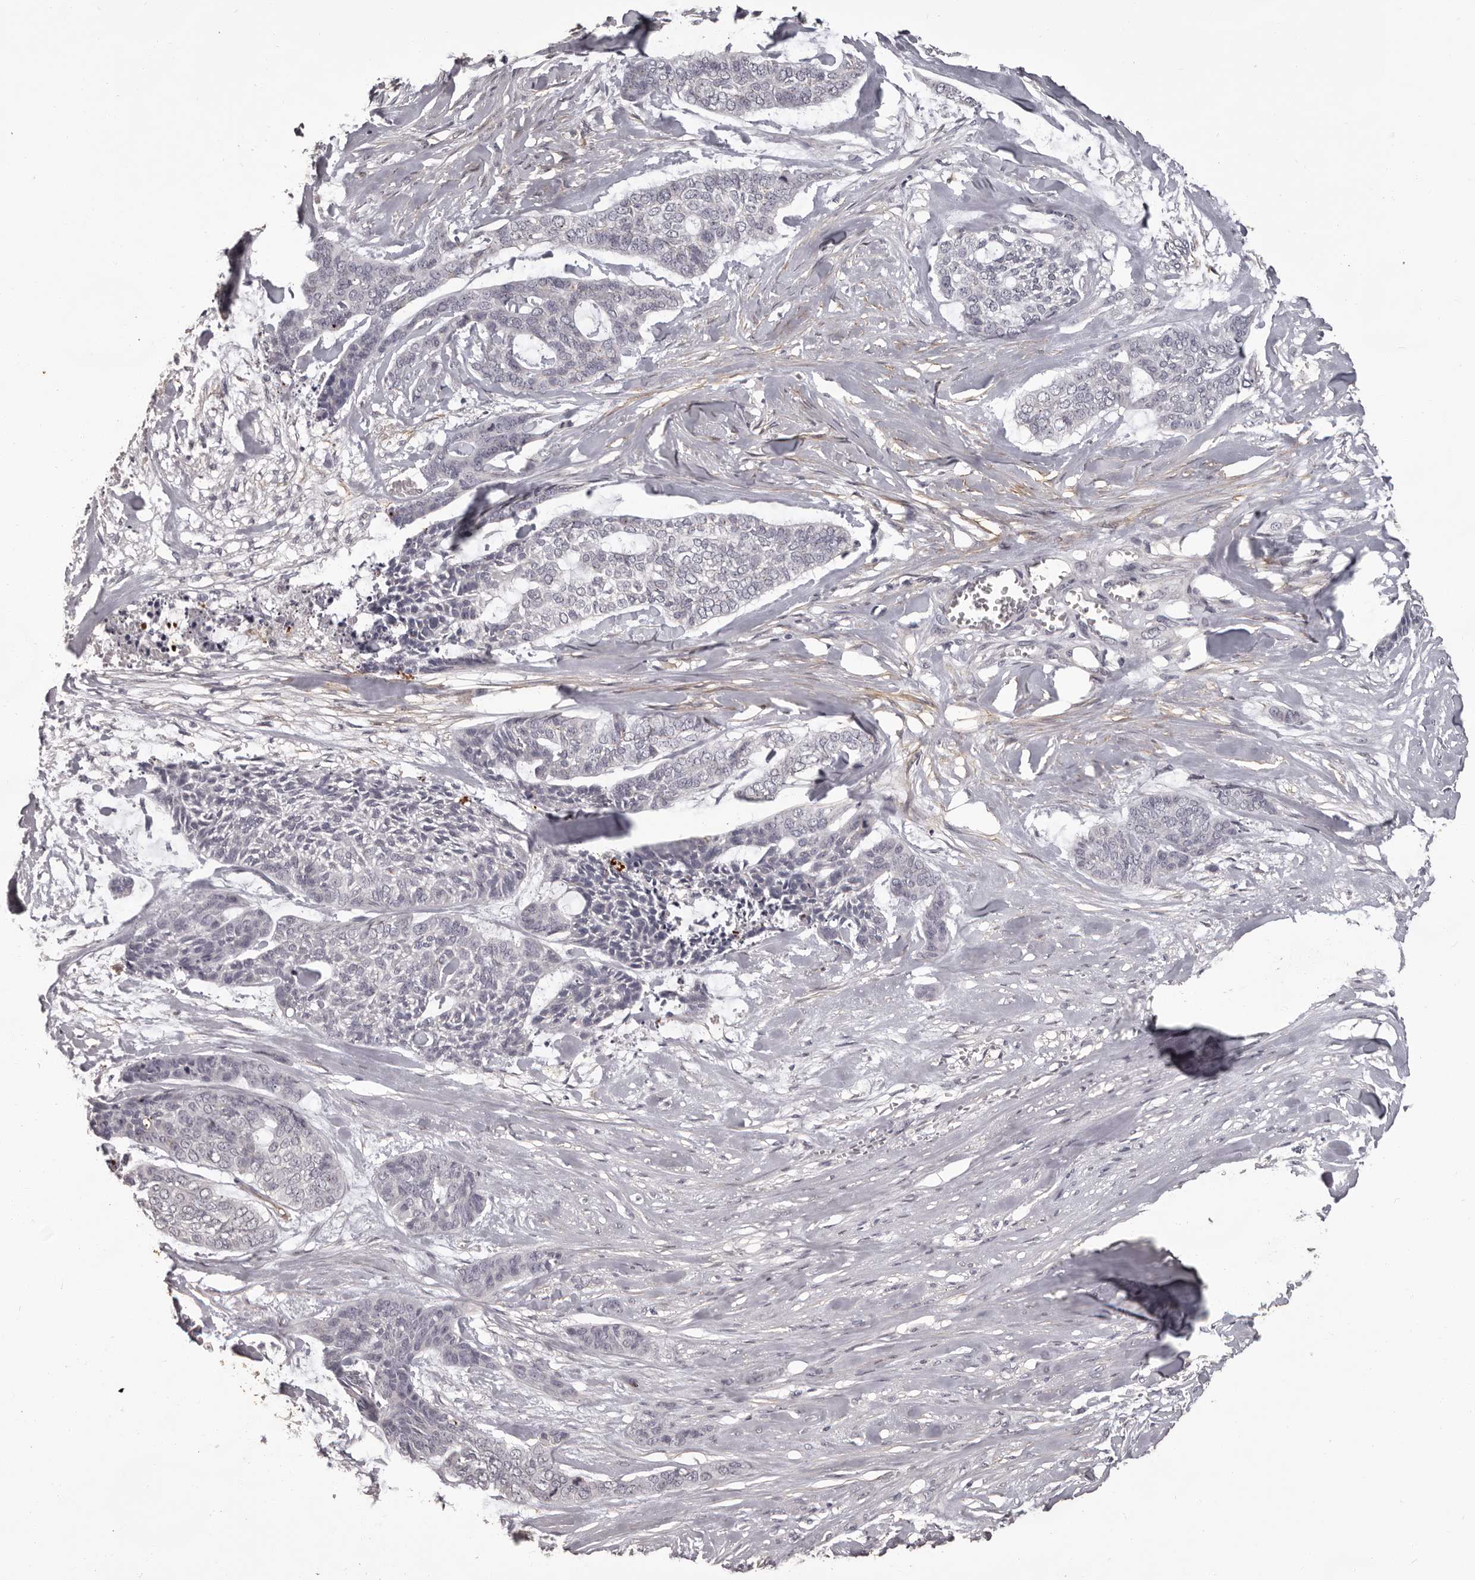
{"staining": {"intensity": "negative", "quantity": "none", "location": "none"}, "tissue": "skin cancer", "cell_type": "Tumor cells", "image_type": "cancer", "snomed": [{"axis": "morphology", "description": "Basal cell carcinoma"}, {"axis": "topography", "description": "Skin"}], "caption": "This is an IHC photomicrograph of human basal cell carcinoma (skin). There is no expression in tumor cells.", "gene": "GPR78", "patient": {"sex": "female", "age": 64}}